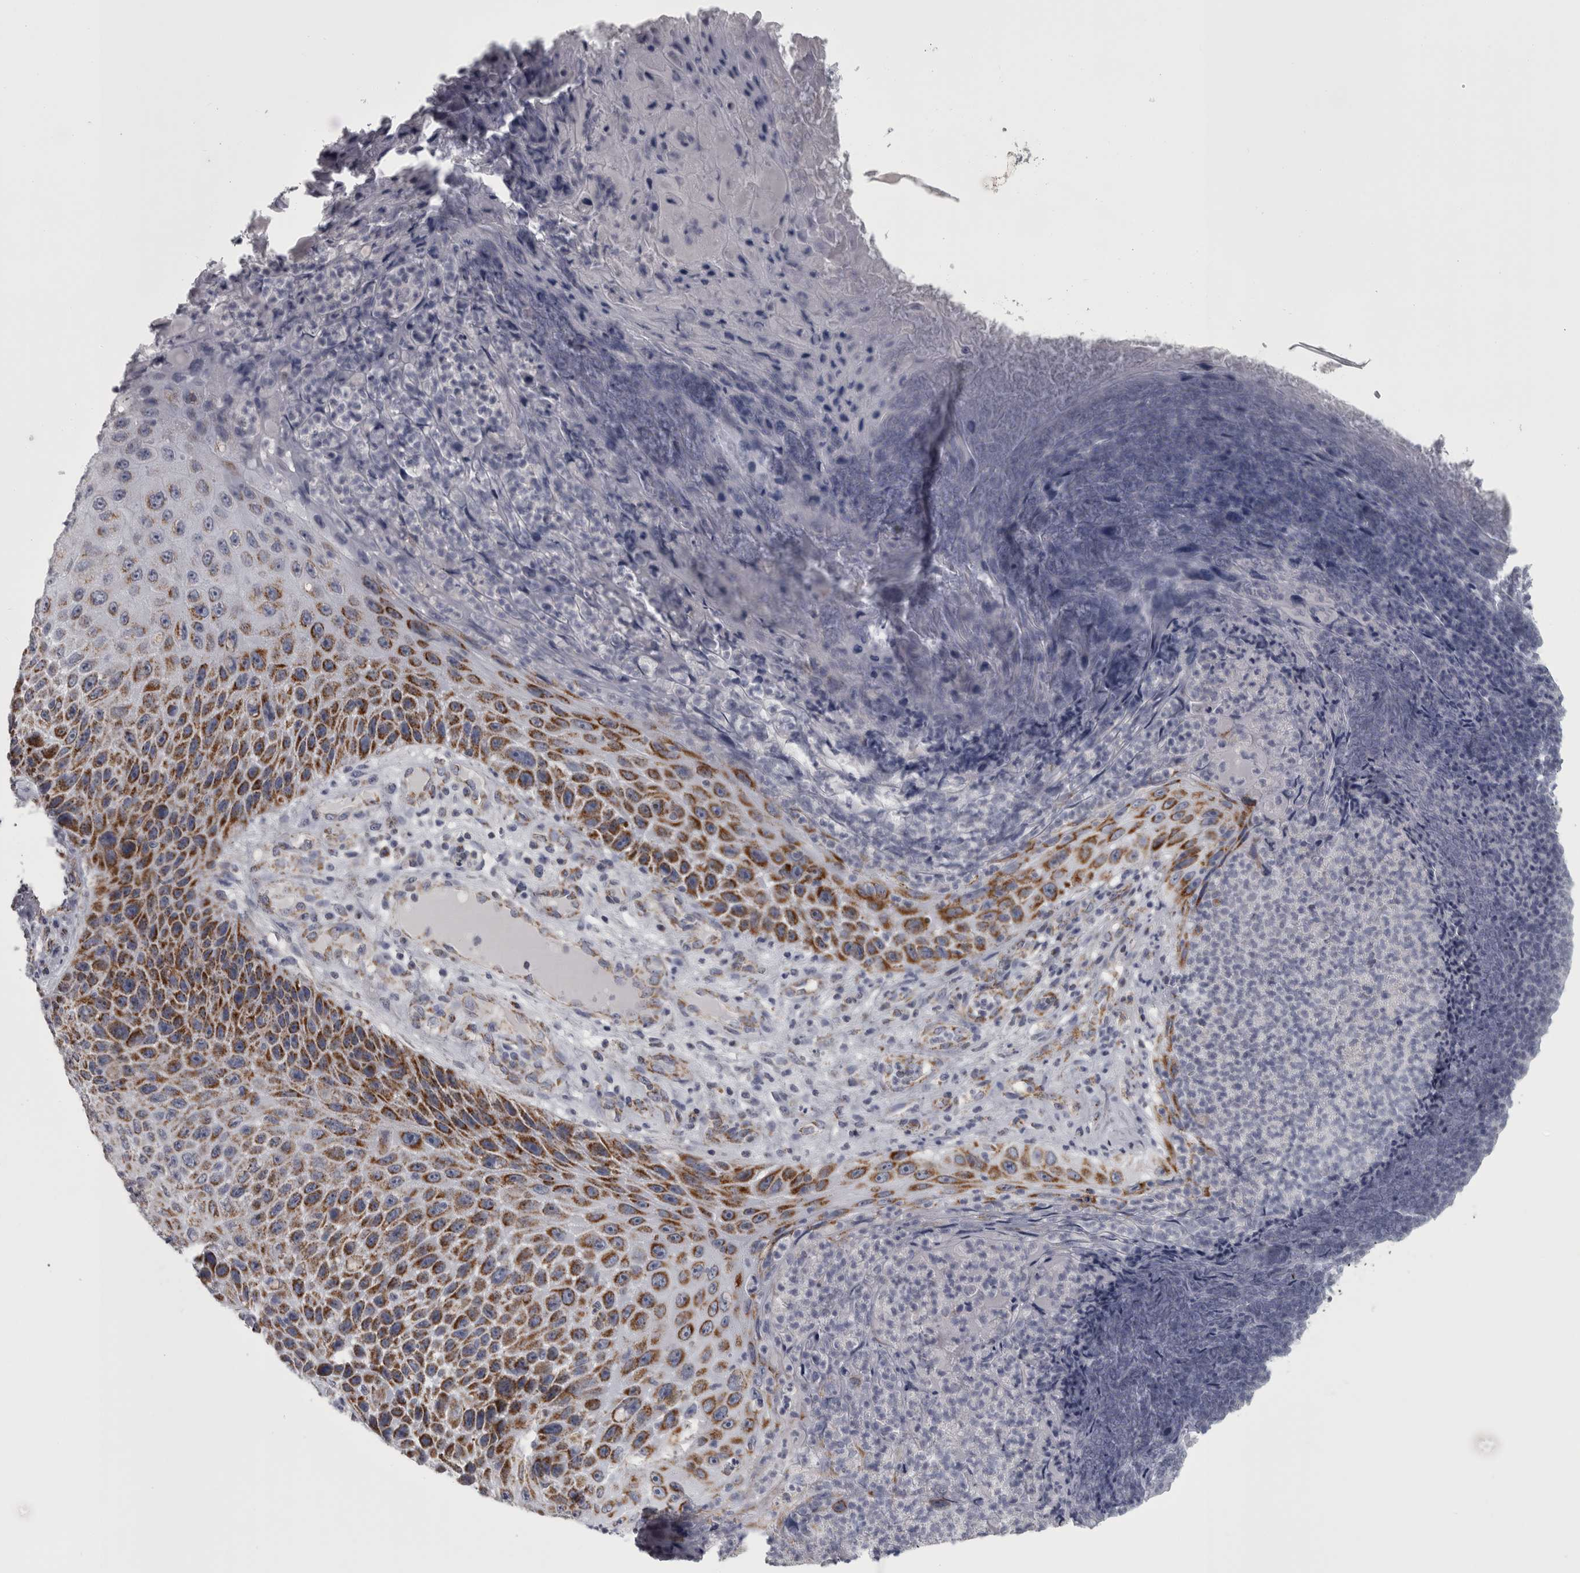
{"staining": {"intensity": "strong", "quantity": "25%-75%", "location": "cytoplasmic/membranous"}, "tissue": "skin cancer", "cell_type": "Tumor cells", "image_type": "cancer", "snomed": [{"axis": "morphology", "description": "Squamous cell carcinoma, NOS"}, {"axis": "topography", "description": "Skin"}], "caption": "Immunohistochemical staining of human skin cancer (squamous cell carcinoma) displays high levels of strong cytoplasmic/membranous staining in about 25%-75% of tumor cells. (brown staining indicates protein expression, while blue staining denotes nuclei).", "gene": "DBT", "patient": {"sex": "female", "age": 88}}